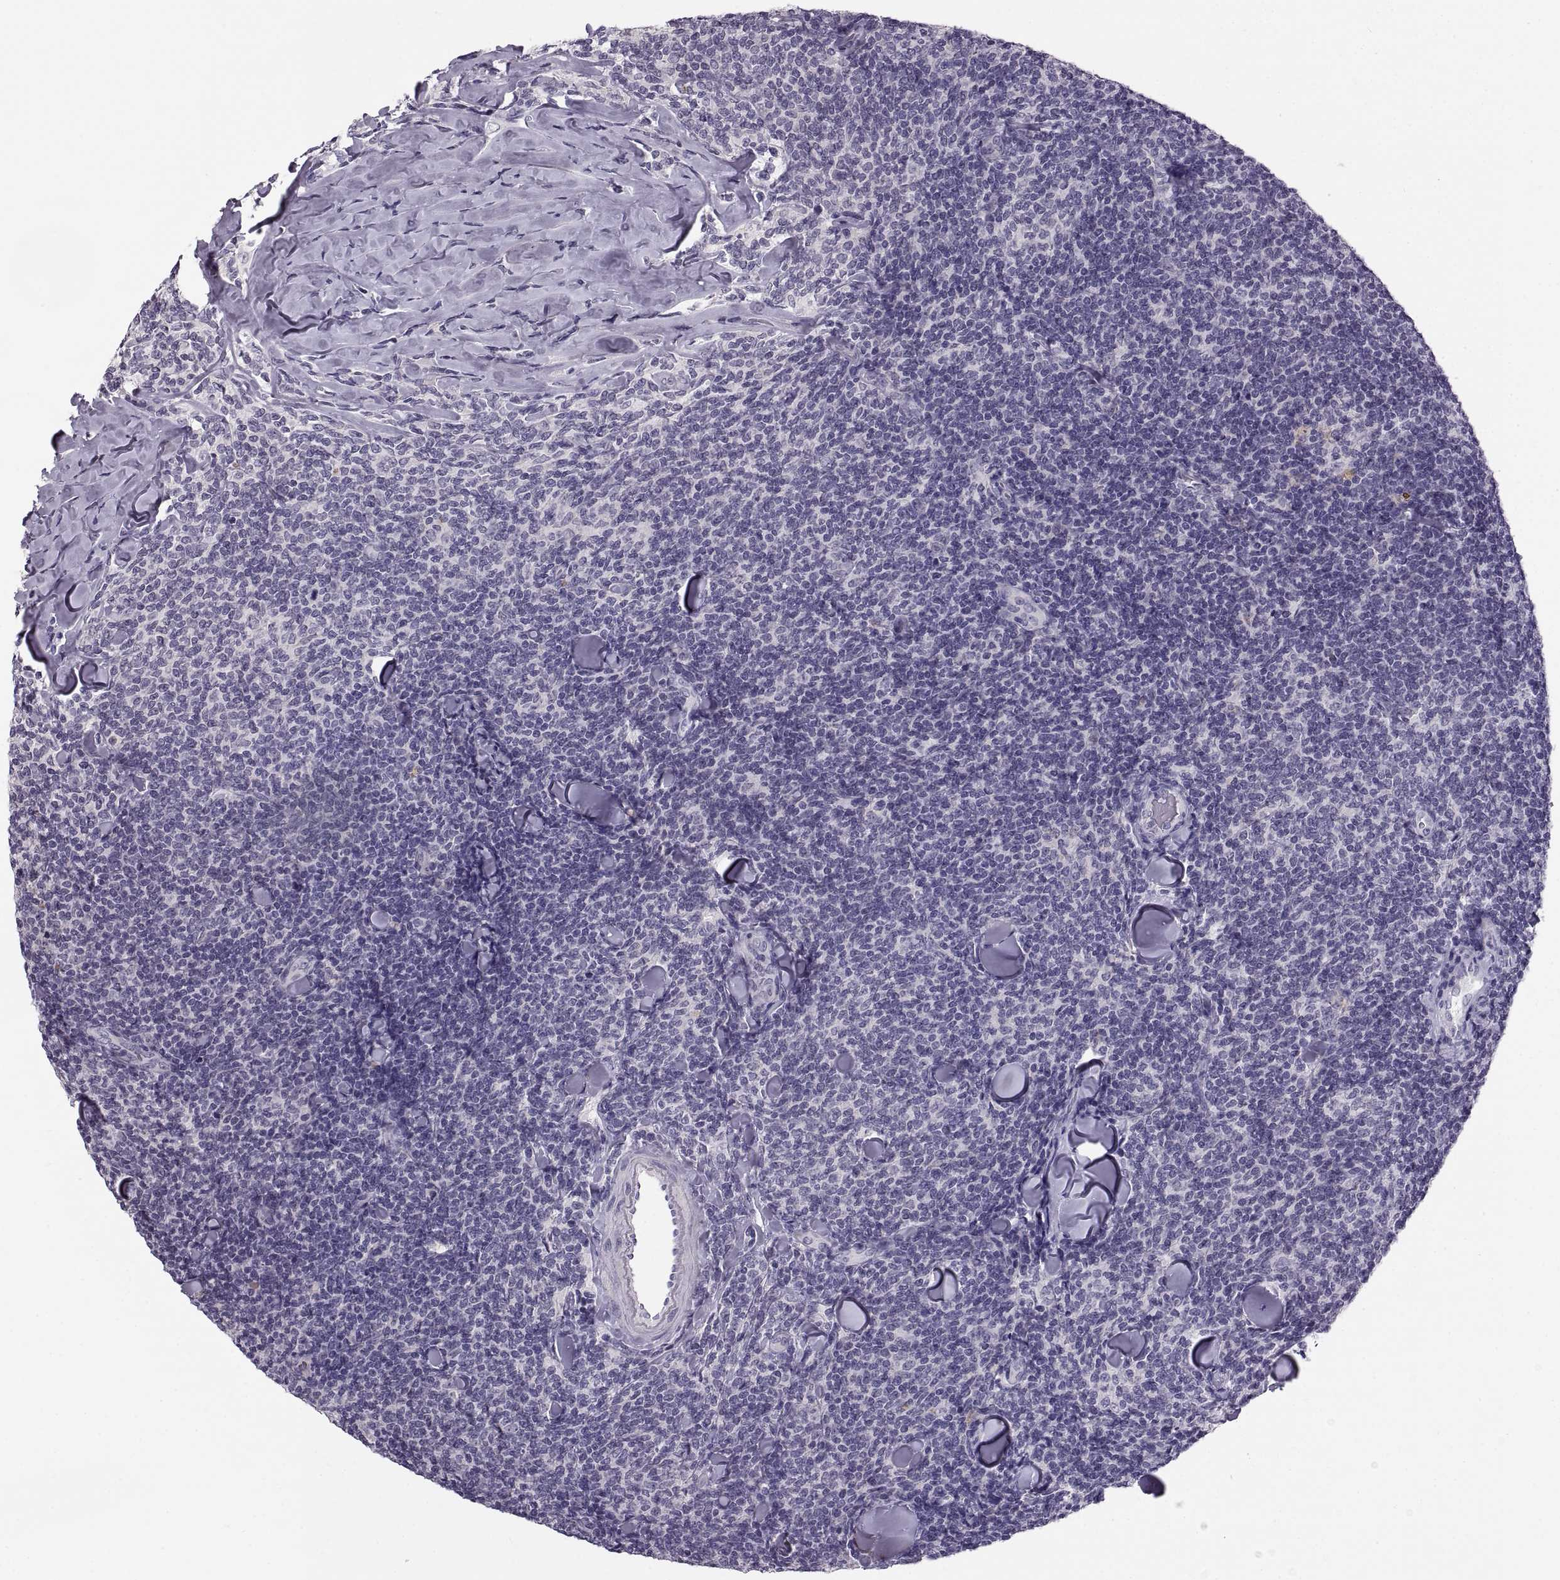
{"staining": {"intensity": "negative", "quantity": "none", "location": "none"}, "tissue": "lymphoma", "cell_type": "Tumor cells", "image_type": "cancer", "snomed": [{"axis": "morphology", "description": "Malignant lymphoma, non-Hodgkin's type, Low grade"}, {"axis": "topography", "description": "Lymph node"}], "caption": "Immunohistochemical staining of human malignant lymphoma, non-Hodgkin's type (low-grade) reveals no significant expression in tumor cells. (Brightfield microscopy of DAB immunohistochemistry (IHC) at high magnification).", "gene": "MAGEB18", "patient": {"sex": "female", "age": 56}}